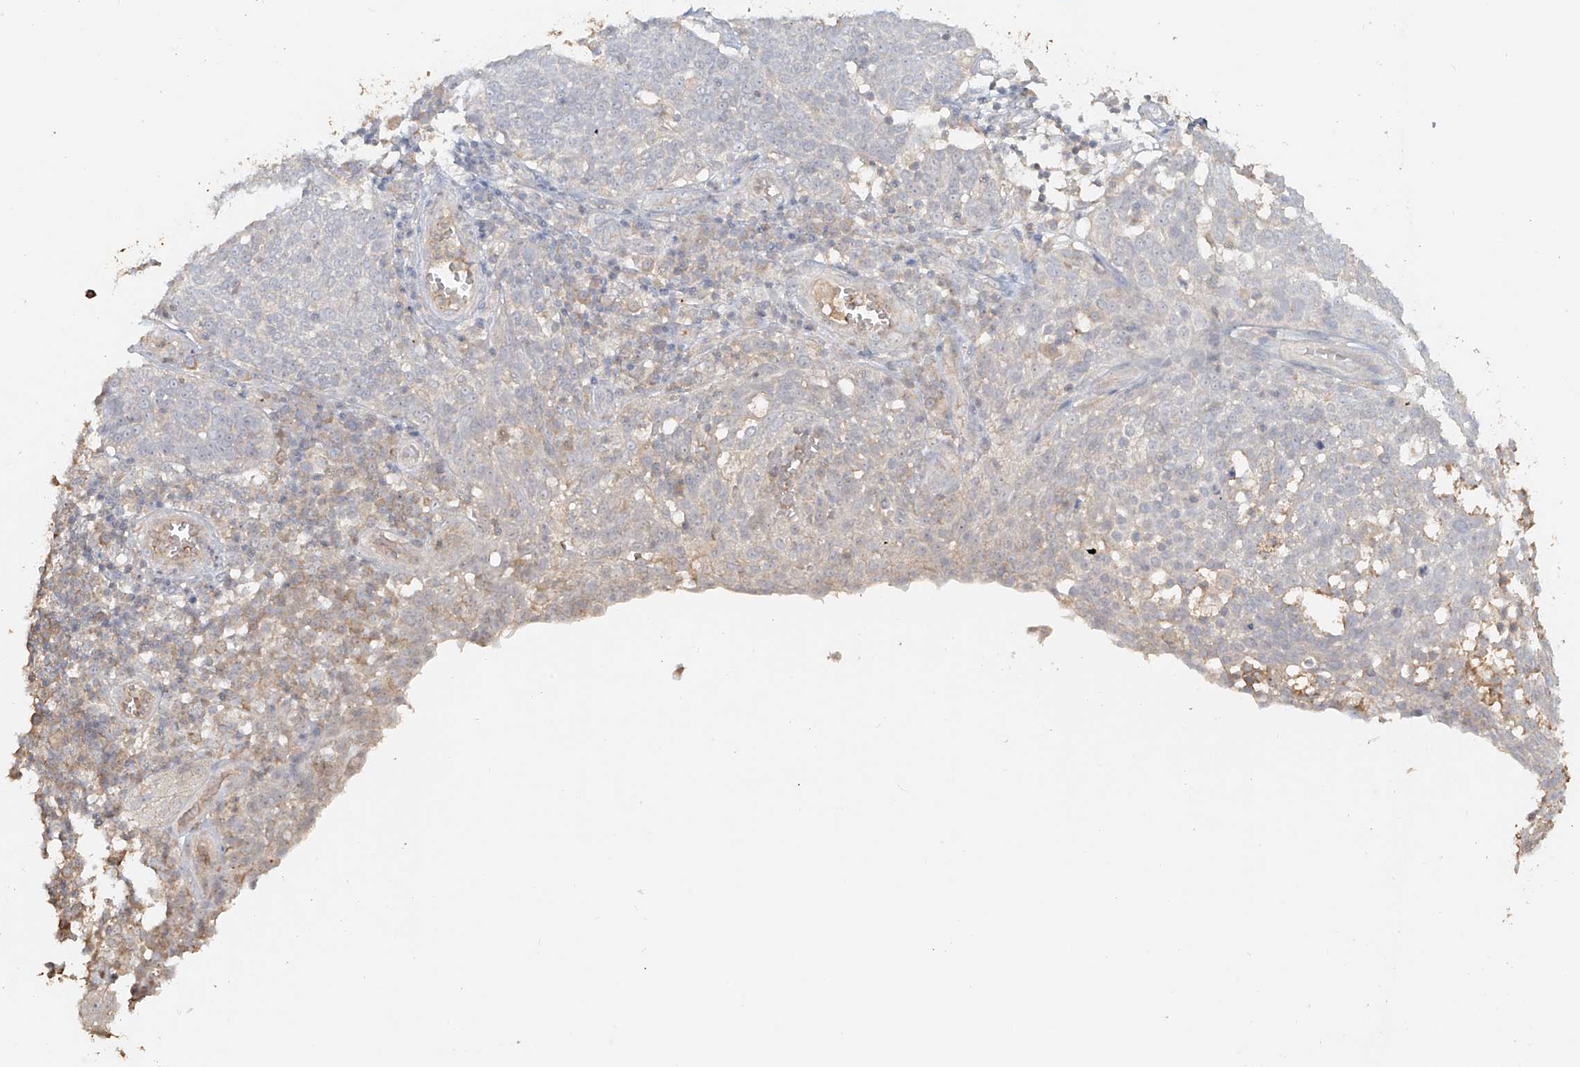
{"staining": {"intensity": "negative", "quantity": "none", "location": "none"}, "tissue": "cervical cancer", "cell_type": "Tumor cells", "image_type": "cancer", "snomed": [{"axis": "morphology", "description": "Squamous cell carcinoma, NOS"}, {"axis": "topography", "description": "Cervix"}], "caption": "Immunohistochemistry (IHC) micrograph of cervical cancer (squamous cell carcinoma) stained for a protein (brown), which displays no positivity in tumor cells.", "gene": "NPHS1", "patient": {"sex": "female", "age": 34}}